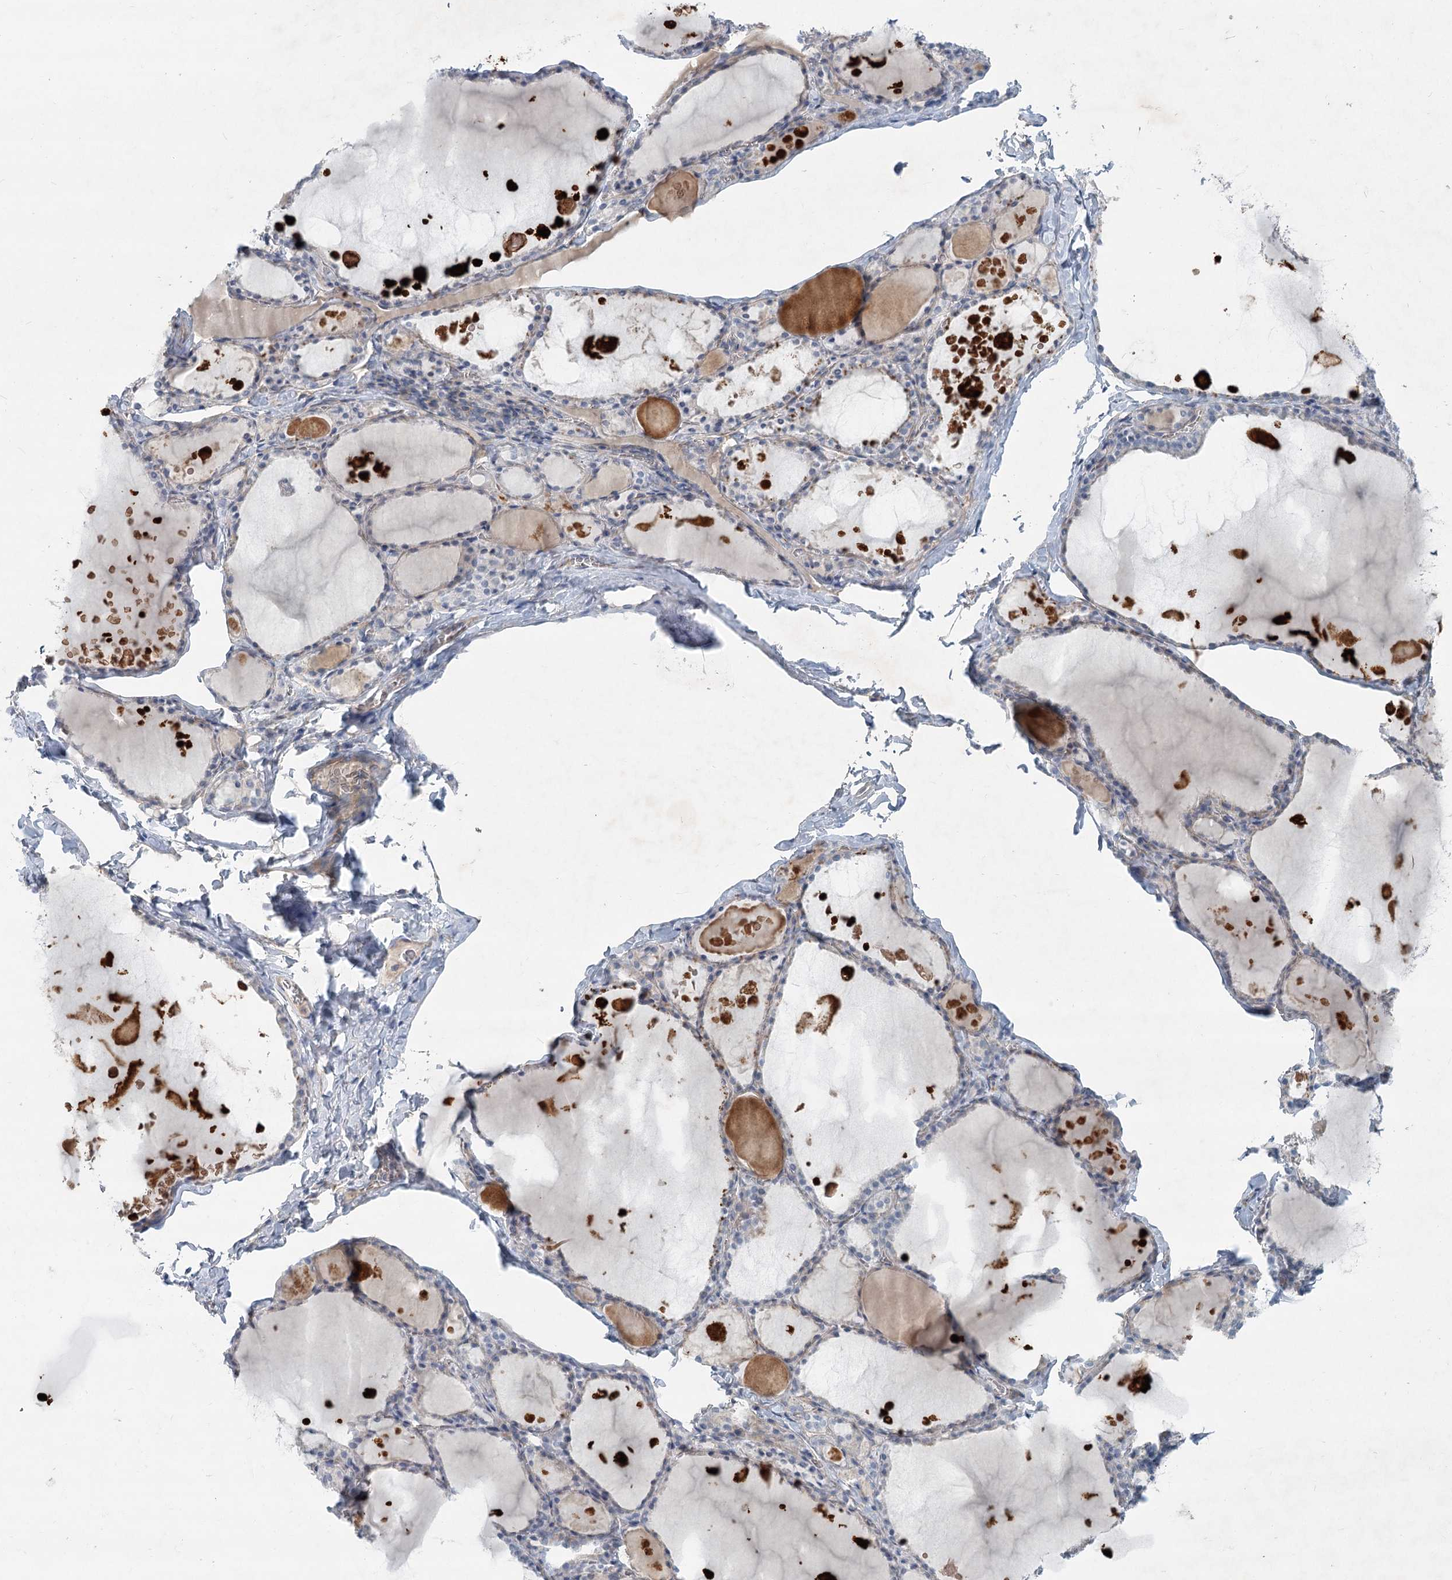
{"staining": {"intensity": "negative", "quantity": "none", "location": "none"}, "tissue": "thyroid gland", "cell_type": "Glandular cells", "image_type": "normal", "snomed": [{"axis": "morphology", "description": "Normal tissue, NOS"}, {"axis": "topography", "description": "Thyroid gland"}], "caption": "High magnification brightfield microscopy of unremarkable thyroid gland stained with DAB (brown) and counterstained with hematoxylin (blue): glandular cells show no significant staining. (Brightfield microscopy of DAB immunohistochemistry (IHC) at high magnification).", "gene": "DNMBP", "patient": {"sex": "male", "age": 56}}